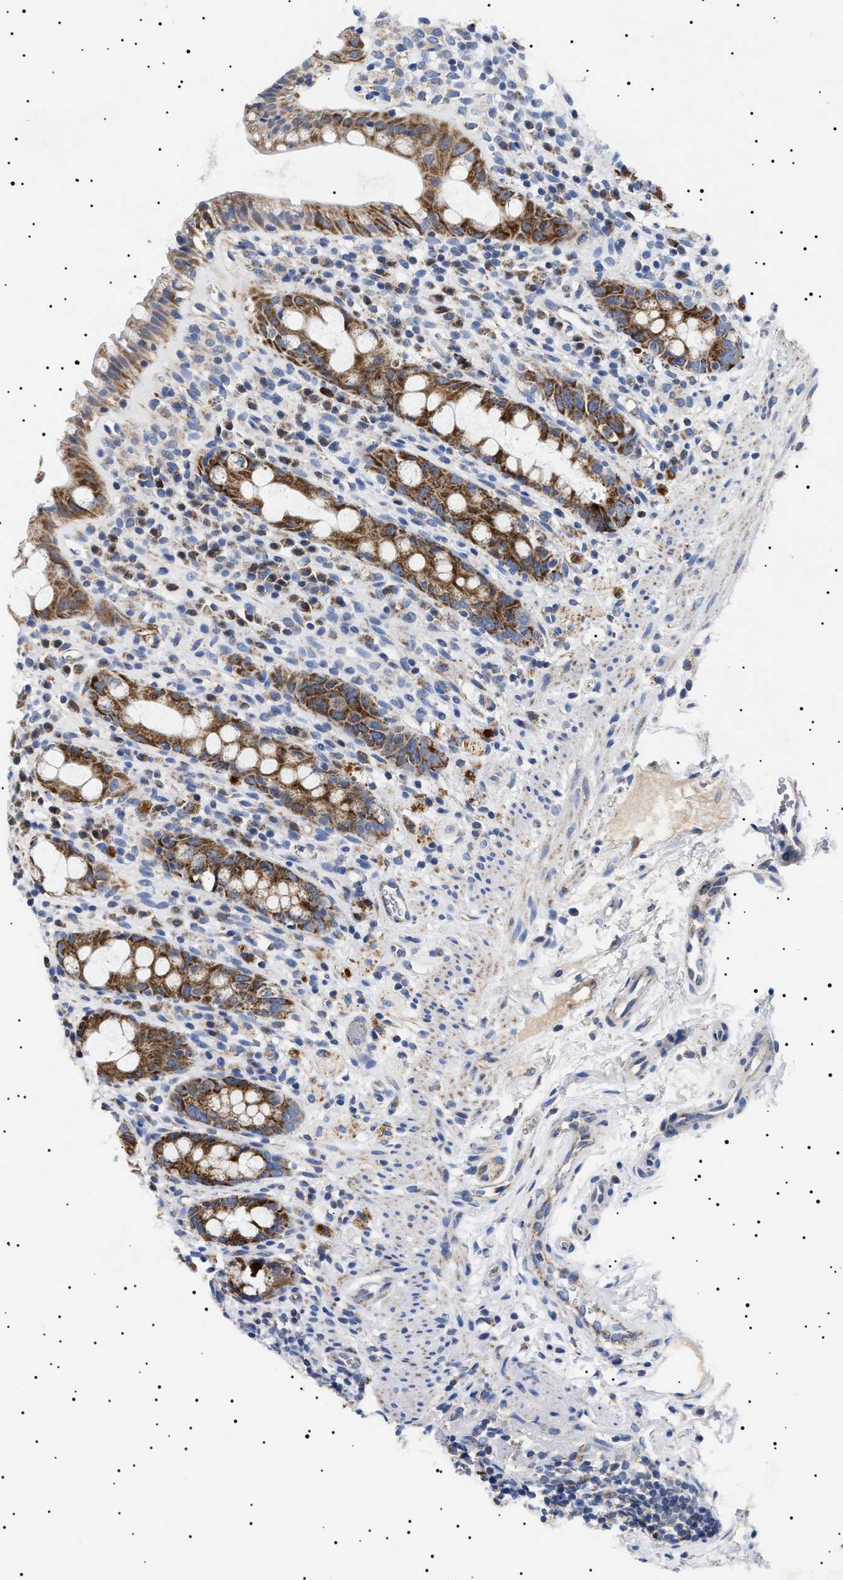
{"staining": {"intensity": "strong", "quantity": ">75%", "location": "cytoplasmic/membranous"}, "tissue": "rectum", "cell_type": "Glandular cells", "image_type": "normal", "snomed": [{"axis": "morphology", "description": "Normal tissue, NOS"}, {"axis": "topography", "description": "Rectum"}], "caption": "Glandular cells display high levels of strong cytoplasmic/membranous expression in about >75% of cells in benign rectum.", "gene": "CHRDL2", "patient": {"sex": "male", "age": 44}}